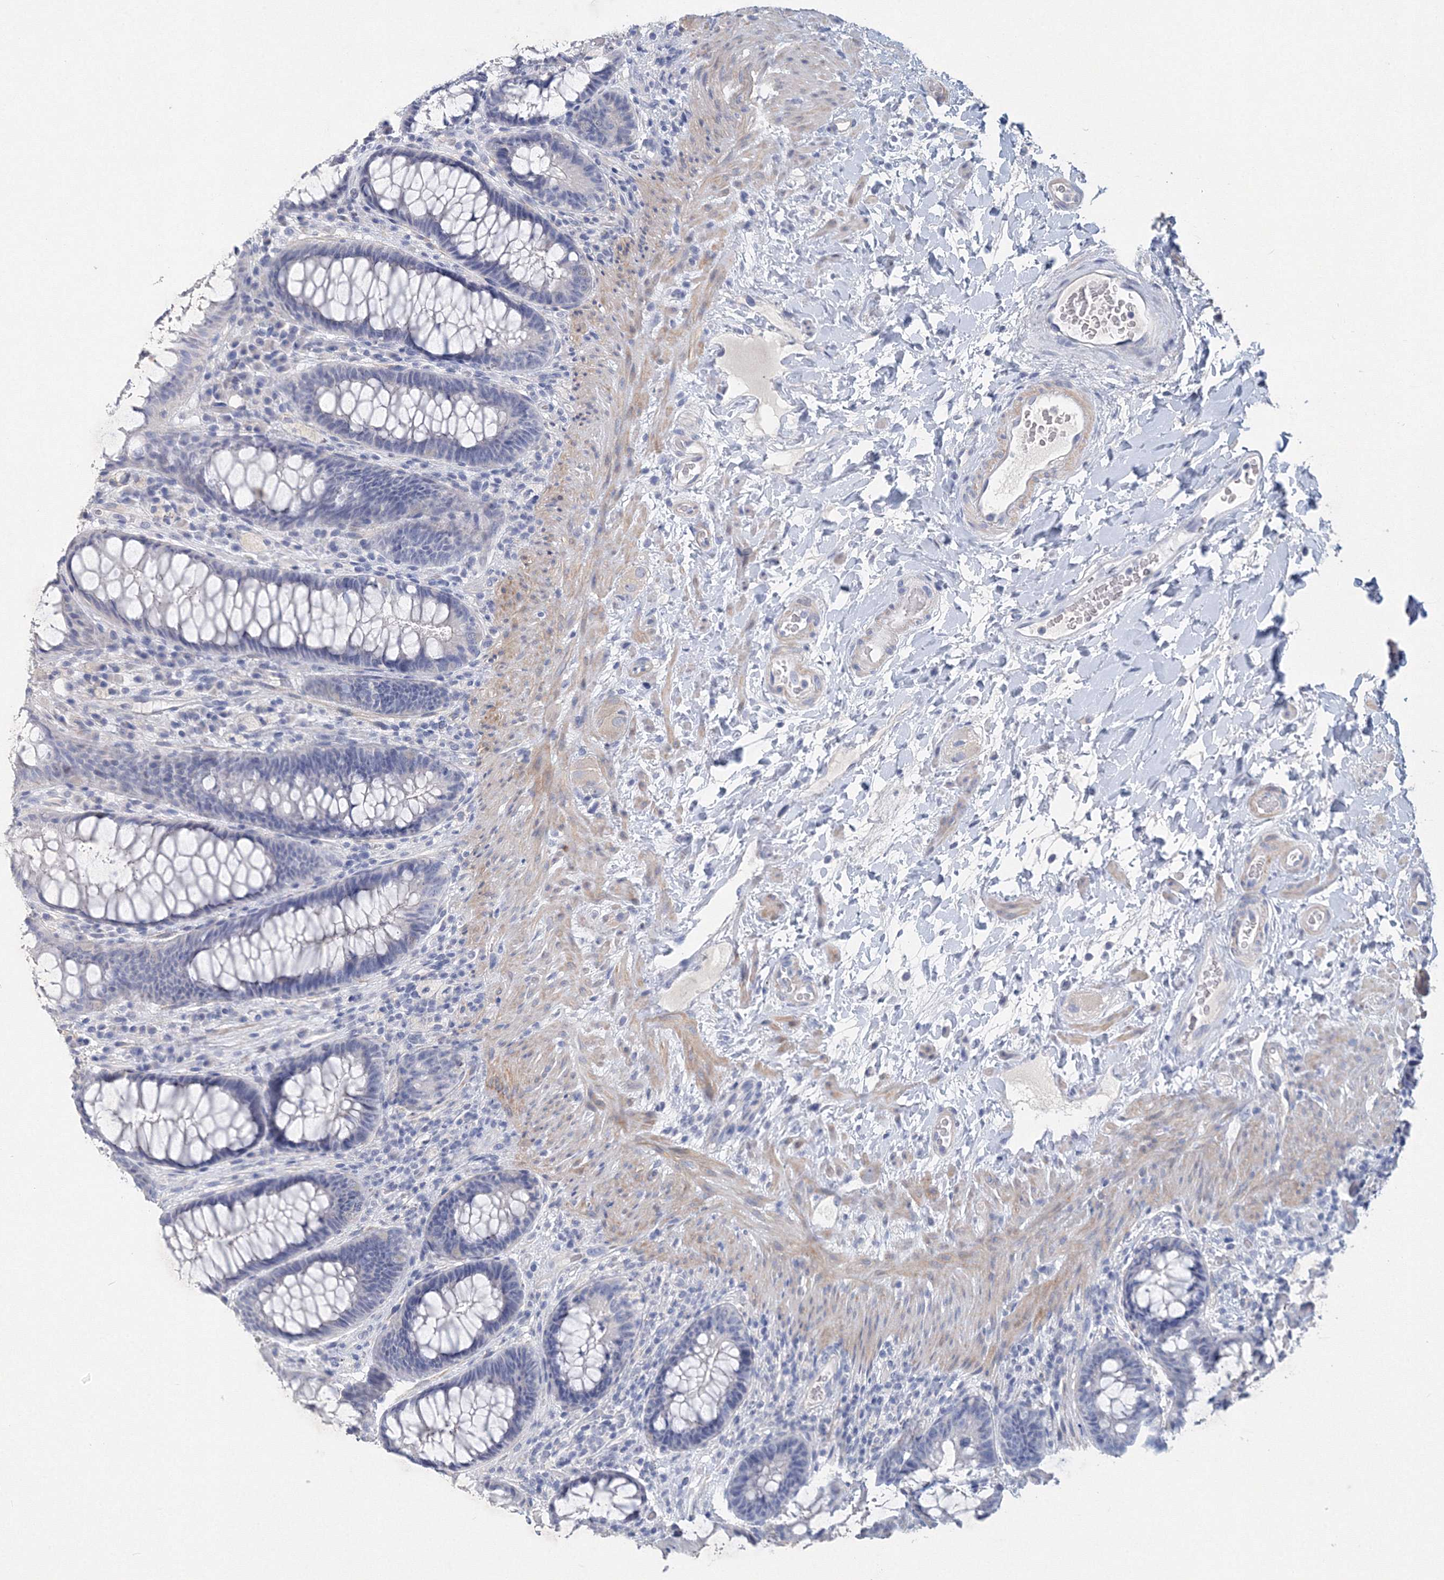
{"staining": {"intensity": "negative", "quantity": "none", "location": "none"}, "tissue": "rectum", "cell_type": "Glandular cells", "image_type": "normal", "snomed": [{"axis": "morphology", "description": "Normal tissue, NOS"}, {"axis": "topography", "description": "Rectum"}], "caption": "Immunohistochemistry (IHC) micrograph of normal rectum: human rectum stained with DAB exhibits no significant protein expression in glandular cells.", "gene": "OSBPL6", "patient": {"sex": "female", "age": 46}}